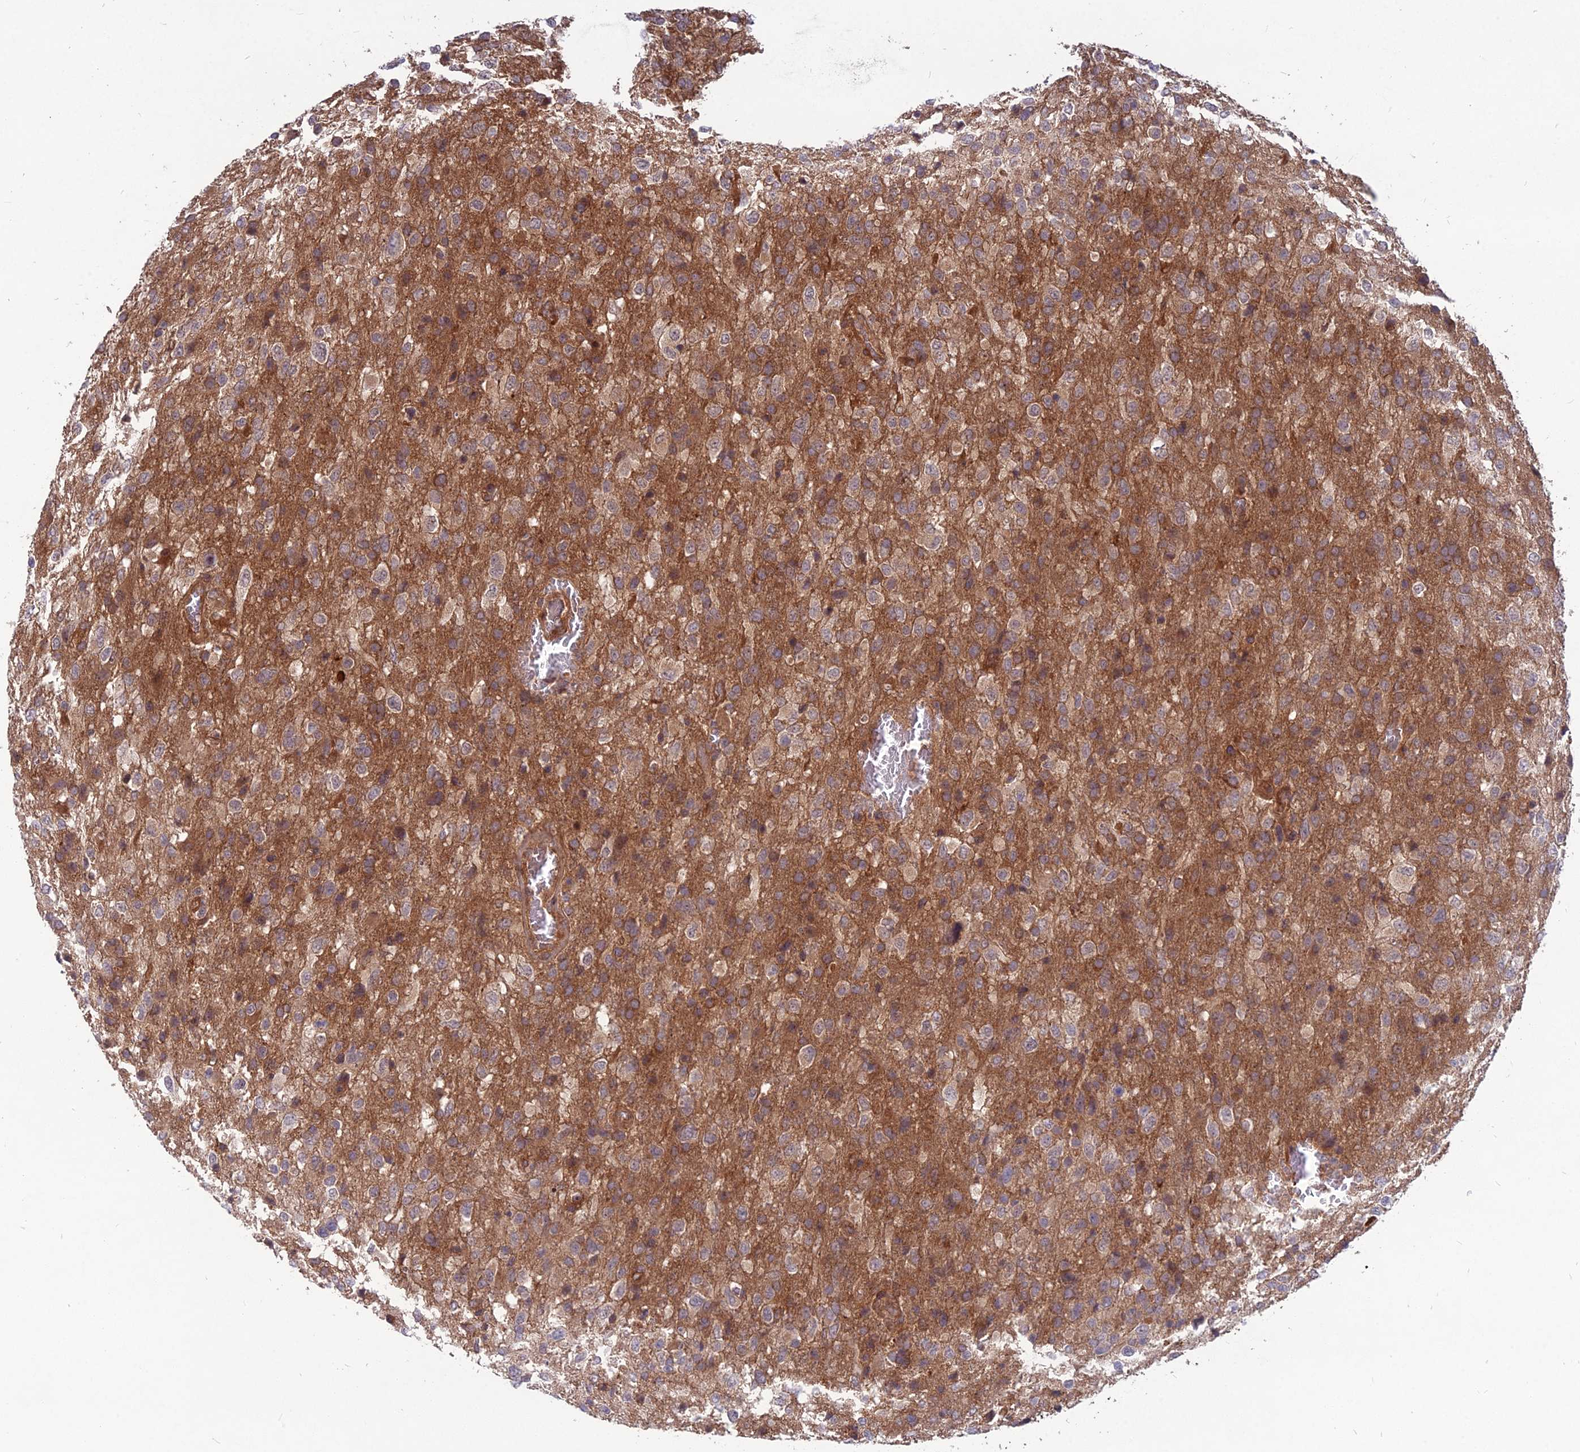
{"staining": {"intensity": "moderate", "quantity": "25%-75%", "location": "cytoplasmic/membranous"}, "tissue": "glioma", "cell_type": "Tumor cells", "image_type": "cancer", "snomed": [{"axis": "morphology", "description": "Glioma, malignant, High grade"}, {"axis": "topography", "description": "Brain"}], "caption": "Tumor cells show moderate cytoplasmic/membranous expression in about 25%-75% of cells in malignant glioma (high-grade).", "gene": "MFSD8", "patient": {"sex": "female", "age": 74}}